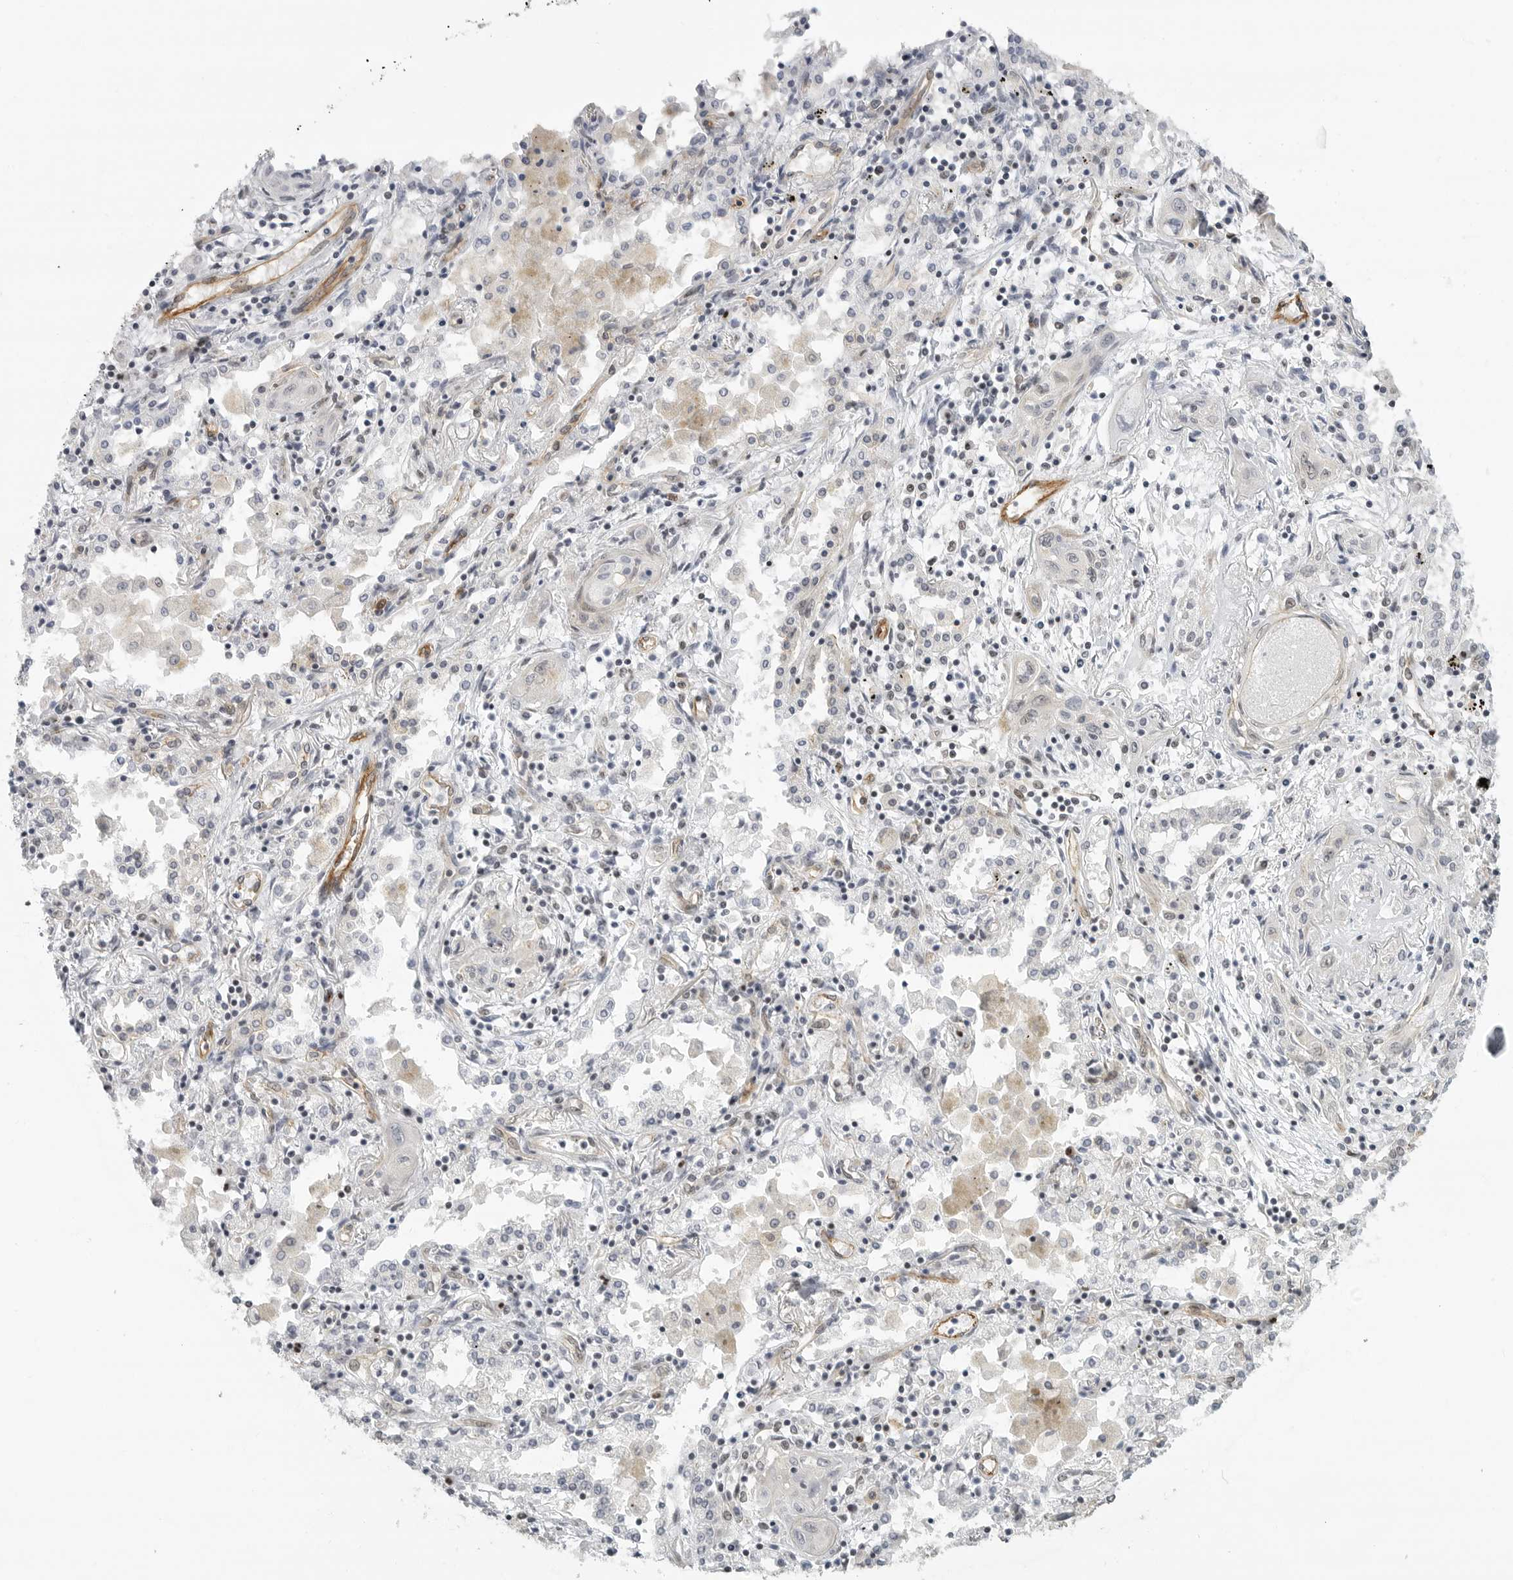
{"staining": {"intensity": "weak", "quantity": "25%-75%", "location": "nuclear"}, "tissue": "lung cancer", "cell_type": "Tumor cells", "image_type": "cancer", "snomed": [{"axis": "morphology", "description": "Squamous cell carcinoma, NOS"}, {"axis": "topography", "description": "Lung"}], "caption": "A histopathology image showing weak nuclear positivity in about 25%-75% of tumor cells in squamous cell carcinoma (lung), as visualized by brown immunohistochemical staining.", "gene": "CEP295NL", "patient": {"sex": "female", "age": 47}}